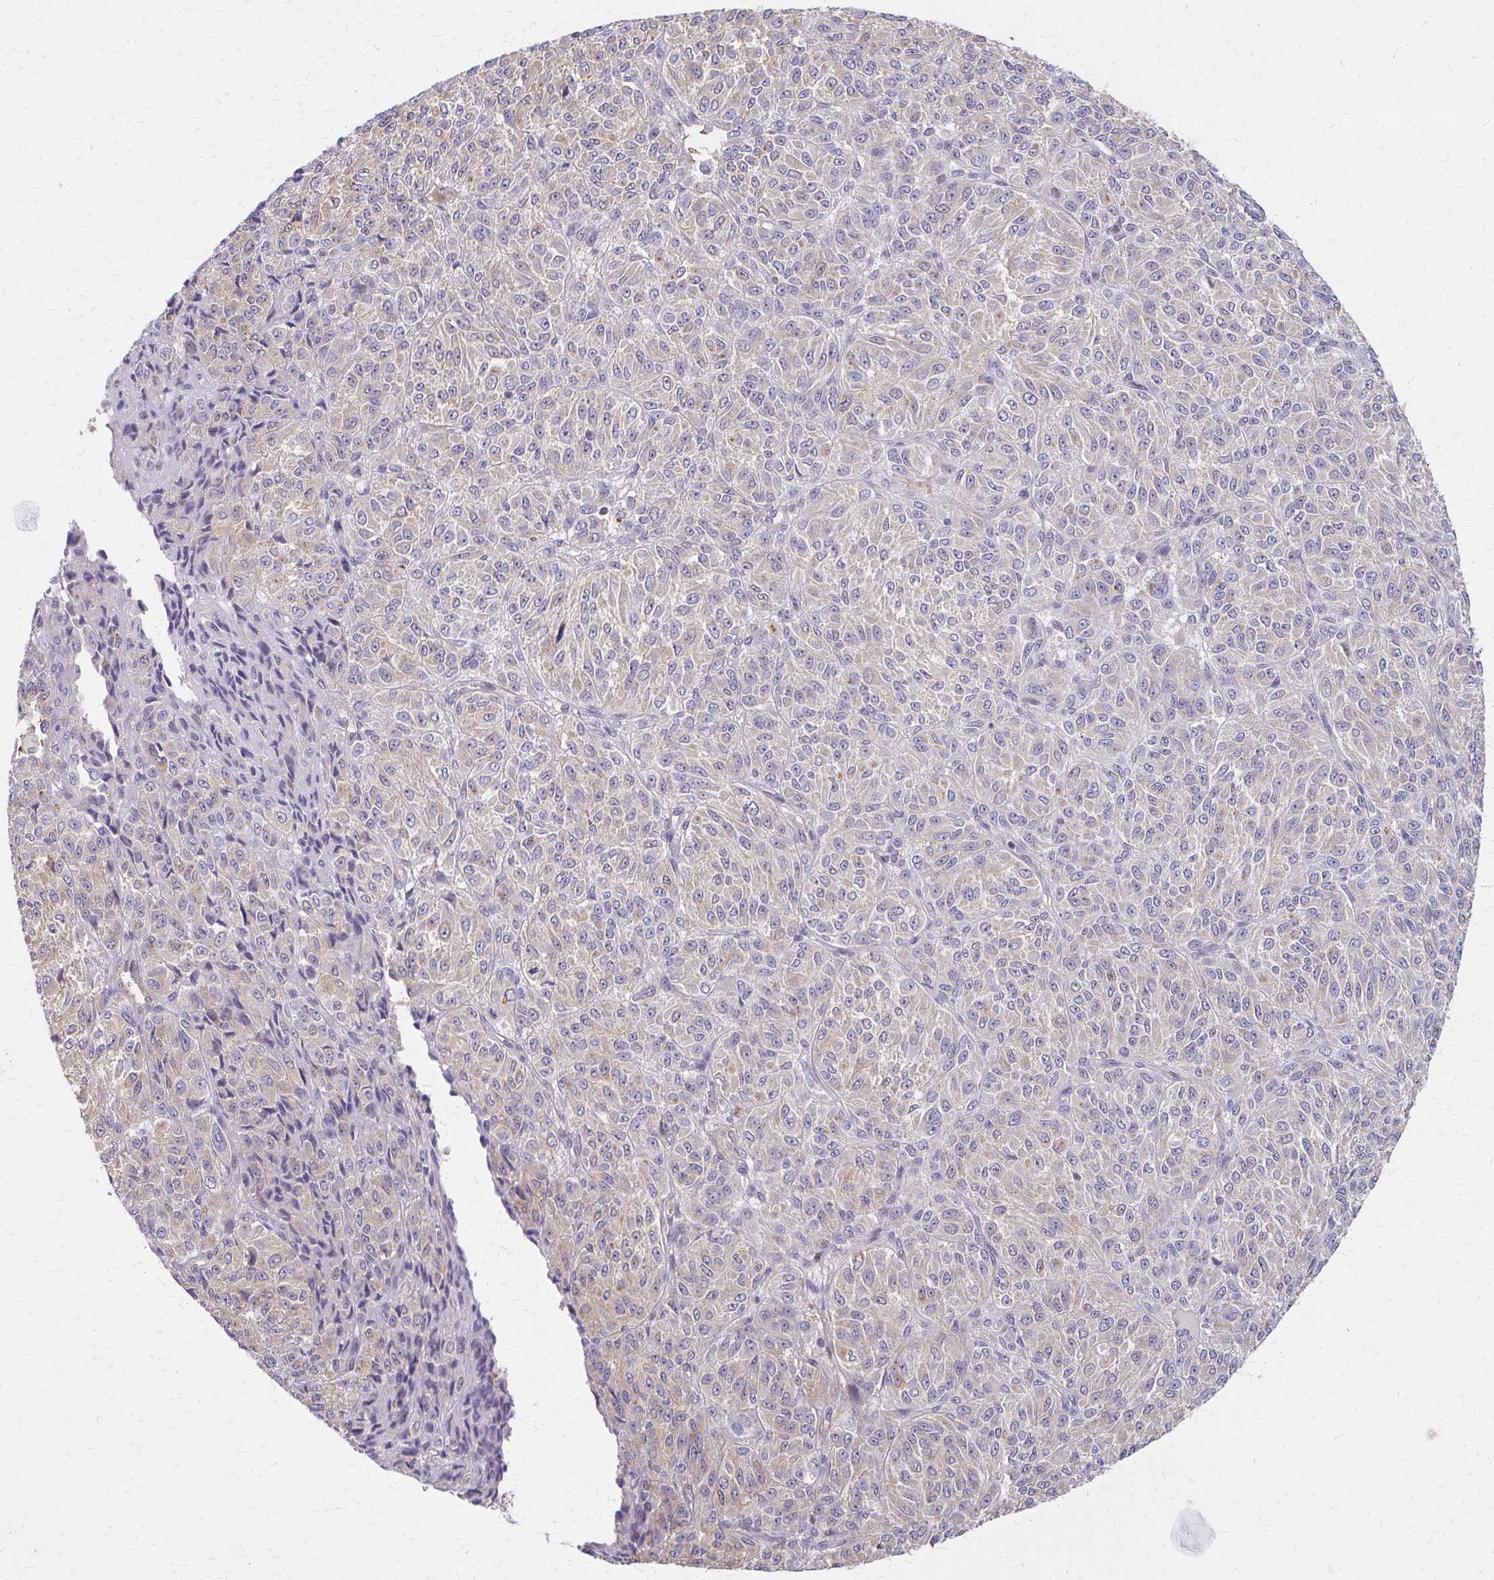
{"staining": {"intensity": "weak", "quantity": "<25%", "location": "cytoplasmic/membranous"}, "tissue": "melanoma", "cell_type": "Tumor cells", "image_type": "cancer", "snomed": [{"axis": "morphology", "description": "Malignant melanoma, Metastatic site"}, {"axis": "topography", "description": "Brain"}], "caption": "Immunohistochemical staining of malignant melanoma (metastatic site) exhibits no significant positivity in tumor cells. The staining is performed using DAB brown chromogen with nuclei counter-stained in using hematoxylin.", "gene": "IFI44L", "patient": {"sex": "female", "age": 56}}